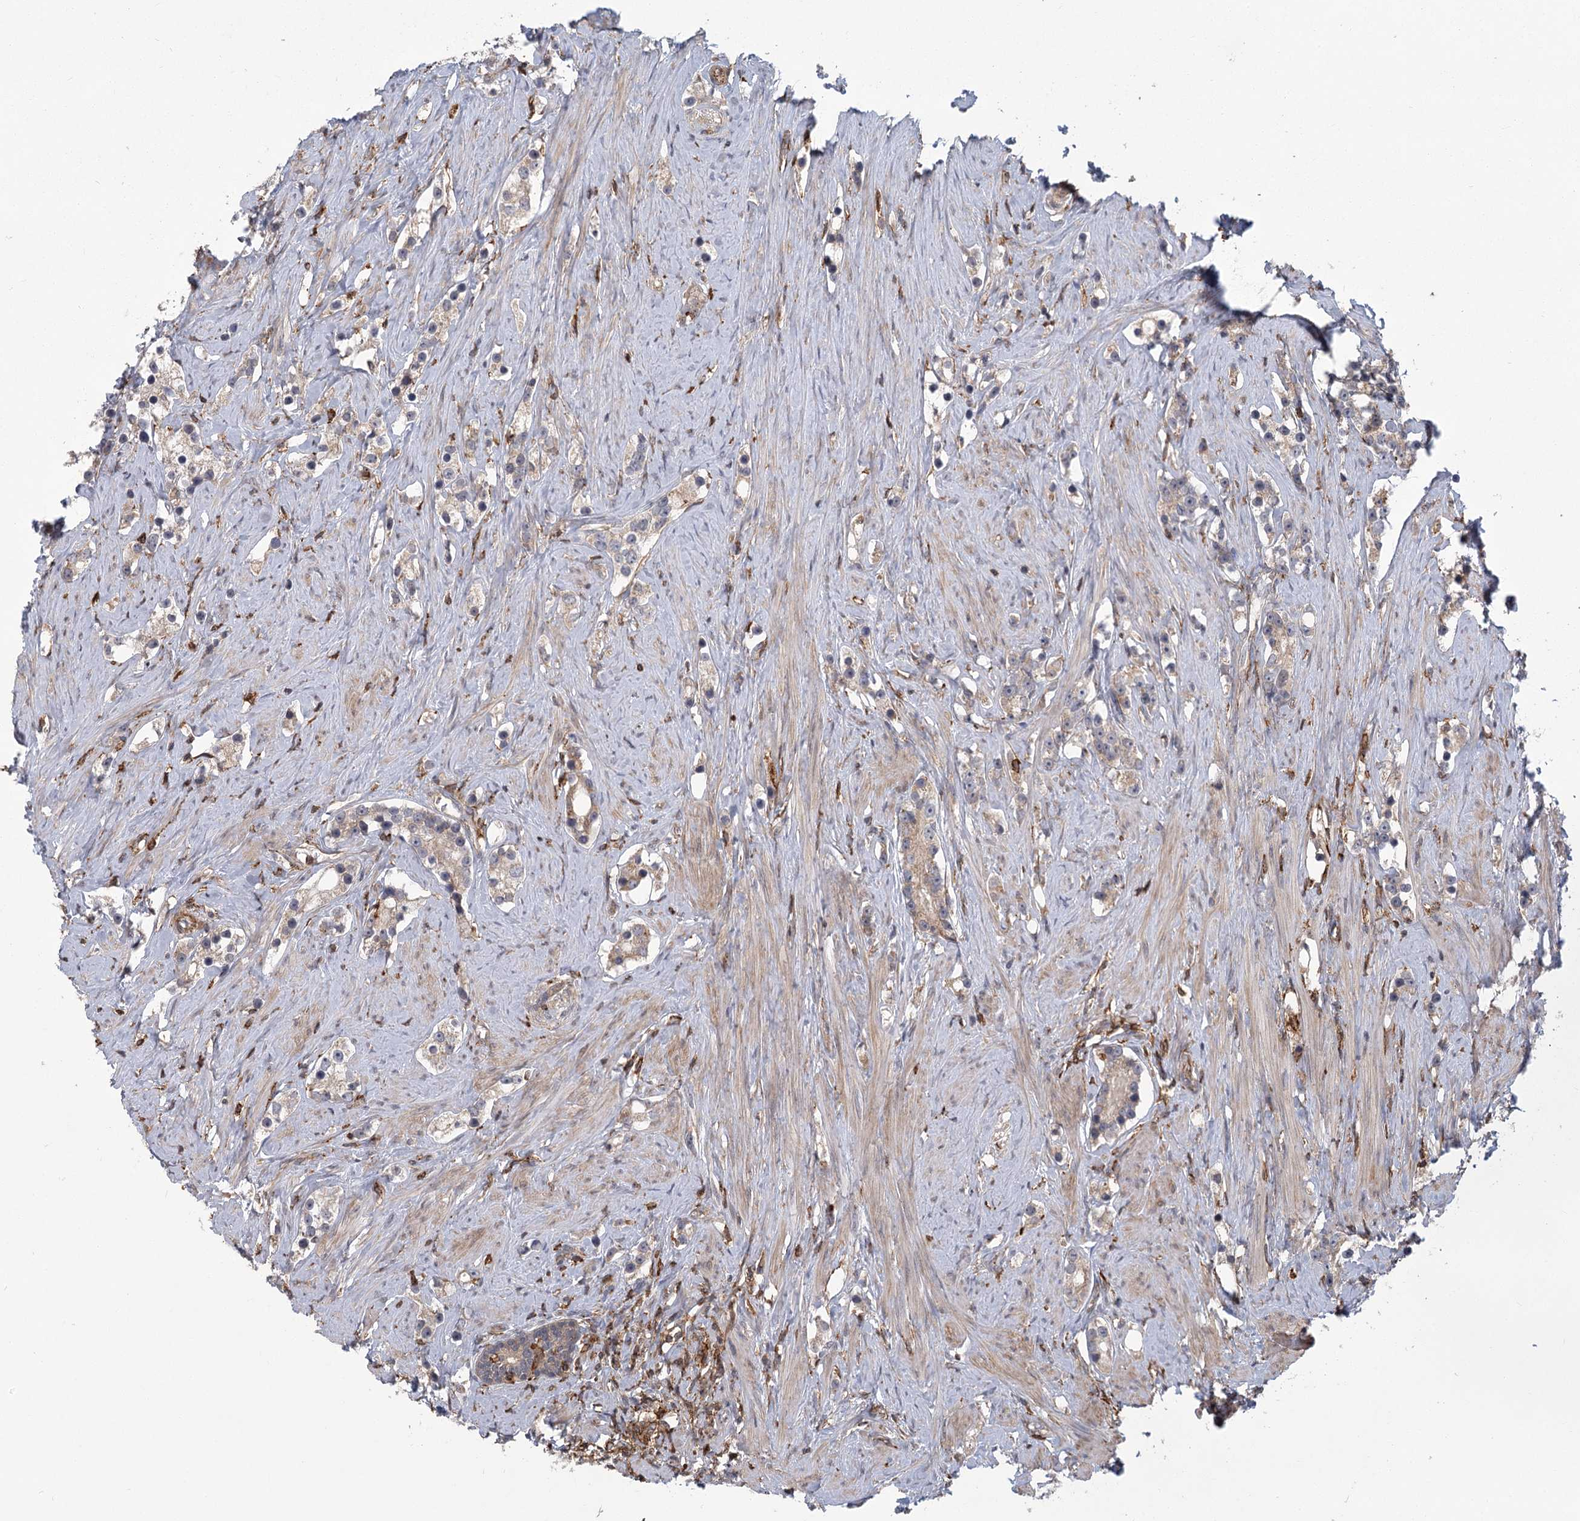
{"staining": {"intensity": "moderate", "quantity": "25%-75%", "location": "cytoplasmic/membranous"}, "tissue": "prostate cancer", "cell_type": "Tumor cells", "image_type": "cancer", "snomed": [{"axis": "morphology", "description": "Adenocarcinoma, High grade"}, {"axis": "topography", "description": "Prostate"}], "caption": "Tumor cells display medium levels of moderate cytoplasmic/membranous positivity in about 25%-75% of cells in prostate cancer (high-grade adenocarcinoma).", "gene": "MEPE", "patient": {"sex": "male", "age": 63}}